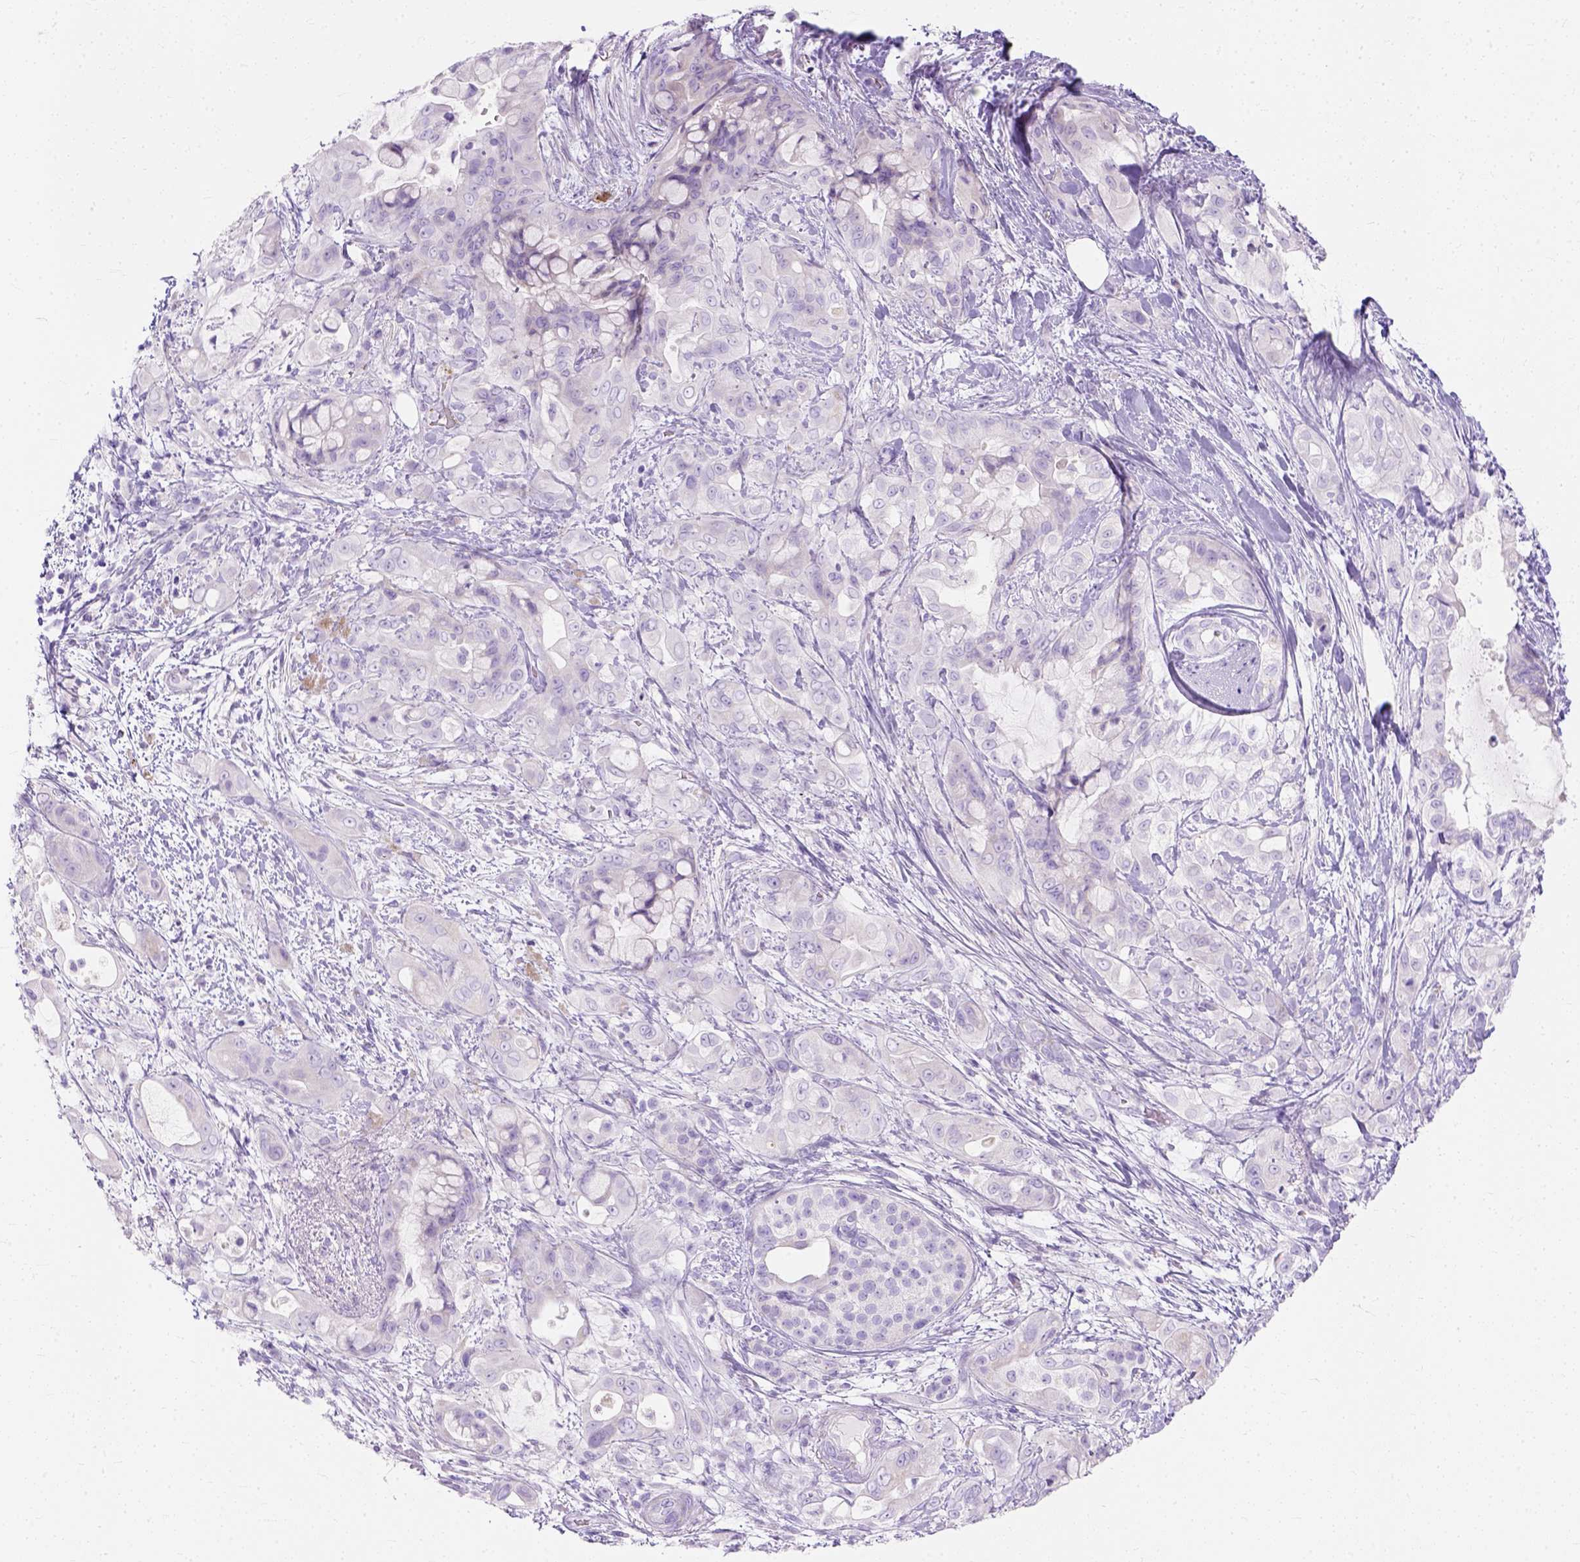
{"staining": {"intensity": "negative", "quantity": "none", "location": "none"}, "tissue": "pancreatic cancer", "cell_type": "Tumor cells", "image_type": "cancer", "snomed": [{"axis": "morphology", "description": "Adenocarcinoma, NOS"}, {"axis": "topography", "description": "Pancreas"}], "caption": "An immunohistochemistry photomicrograph of pancreatic adenocarcinoma is shown. There is no staining in tumor cells of pancreatic adenocarcinoma.", "gene": "MYH15", "patient": {"sex": "male", "age": 71}}